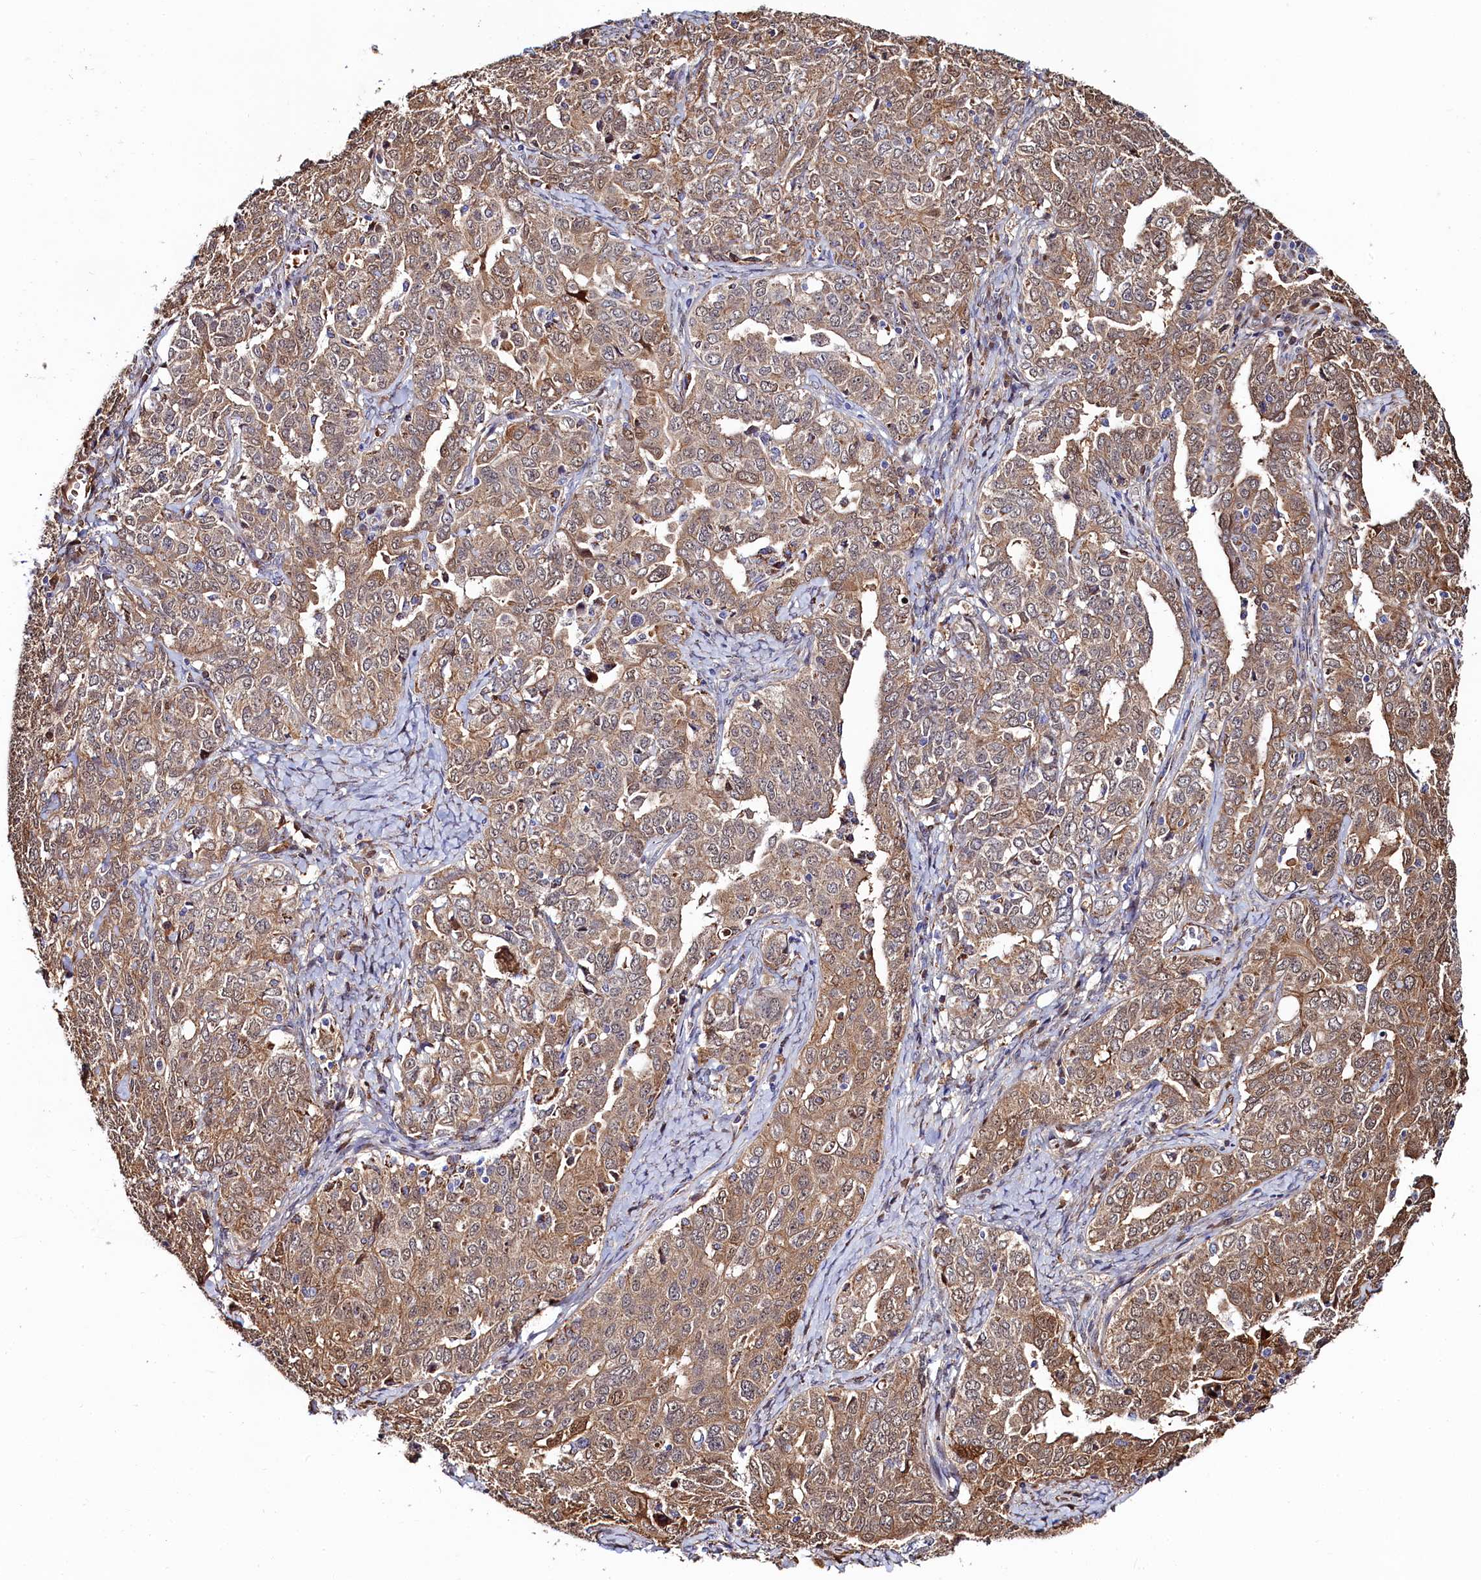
{"staining": {"intensity": "moderate", "quantity": ">75%", "location": "cytoplasmic/membranous"}, "tissue": "ovarian cancer", "cell_type": "Tumor cells", "image_type": "cancer", "snomed": [{"axis": "morphology", "description": "Carcinoma, endometroid"}, {"axis": "topography", "description": "Ovary"}], "caption": "Immunohistochemistry (IHC) micrograph of ovarian endometroid carcinoma stained for a protein (brown), which reveals medium levels of moderate cytoplasmic/membranous positivity in approximately >75% of tumor cells.", "gene": "ASTE1", "patient": {"sex": "female", "age": 62}}